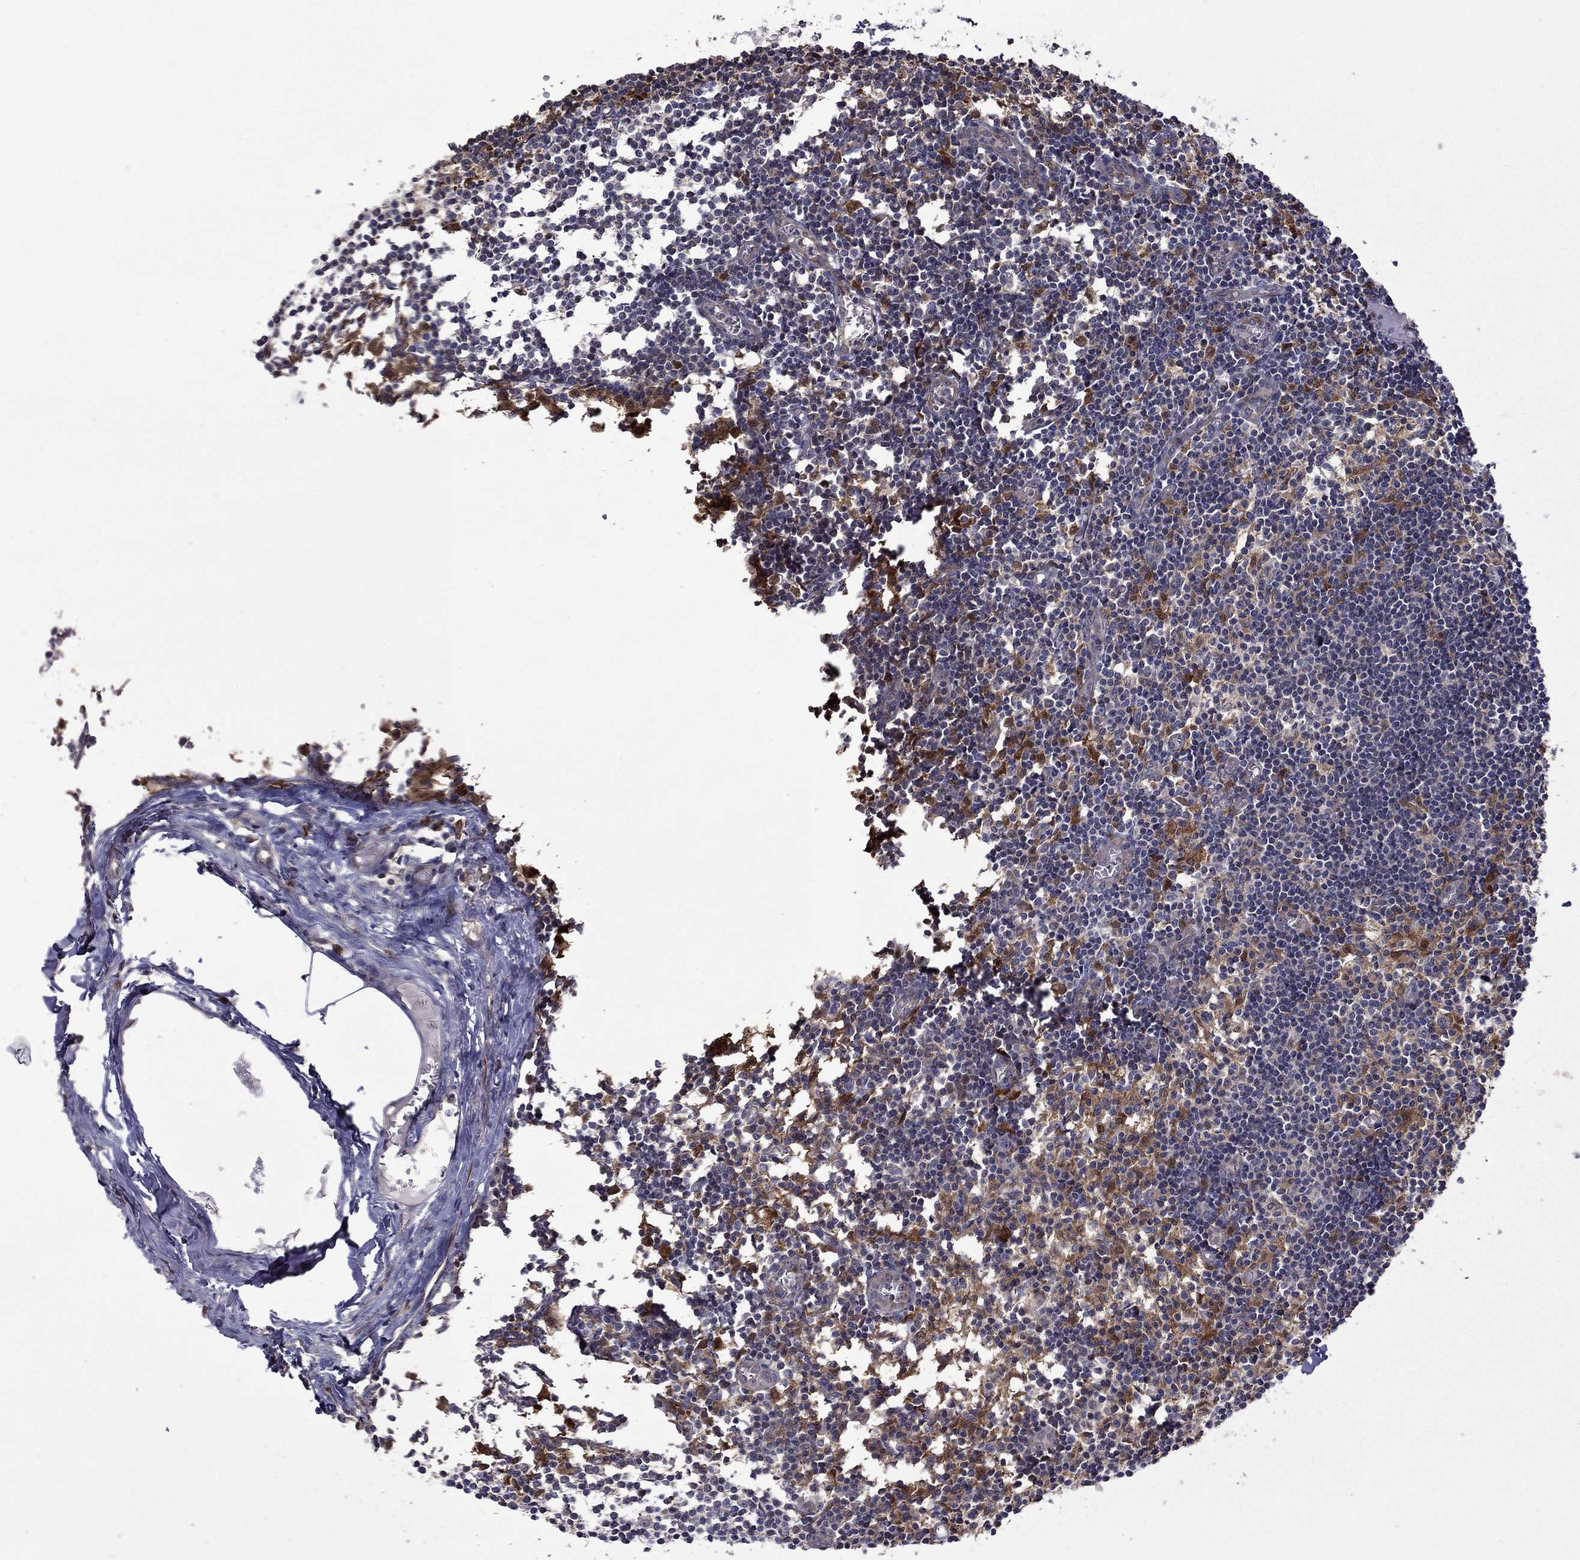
{"staining": {"intensity": "strong", "quantity": "<25%", "location": "cytoplasmic/membranous"}, "tissue": "lymph node", "cell_type": "Non-germinal center cells", "image_type": "normal", "snomed": [{"axis": "morphology", "description": "Normal tissue, NOS"}, {"axis": "topography", "description": "Lymph node"}], "caption": "This is an image of immunohistochemistry (IHC) staining of unremarkable lymph node, which shows strong staining in the cytoplasmic/membranous of non-germinal center cells.", "gene": "TPMT", "patient": {"sex": "male", "age": 59}}